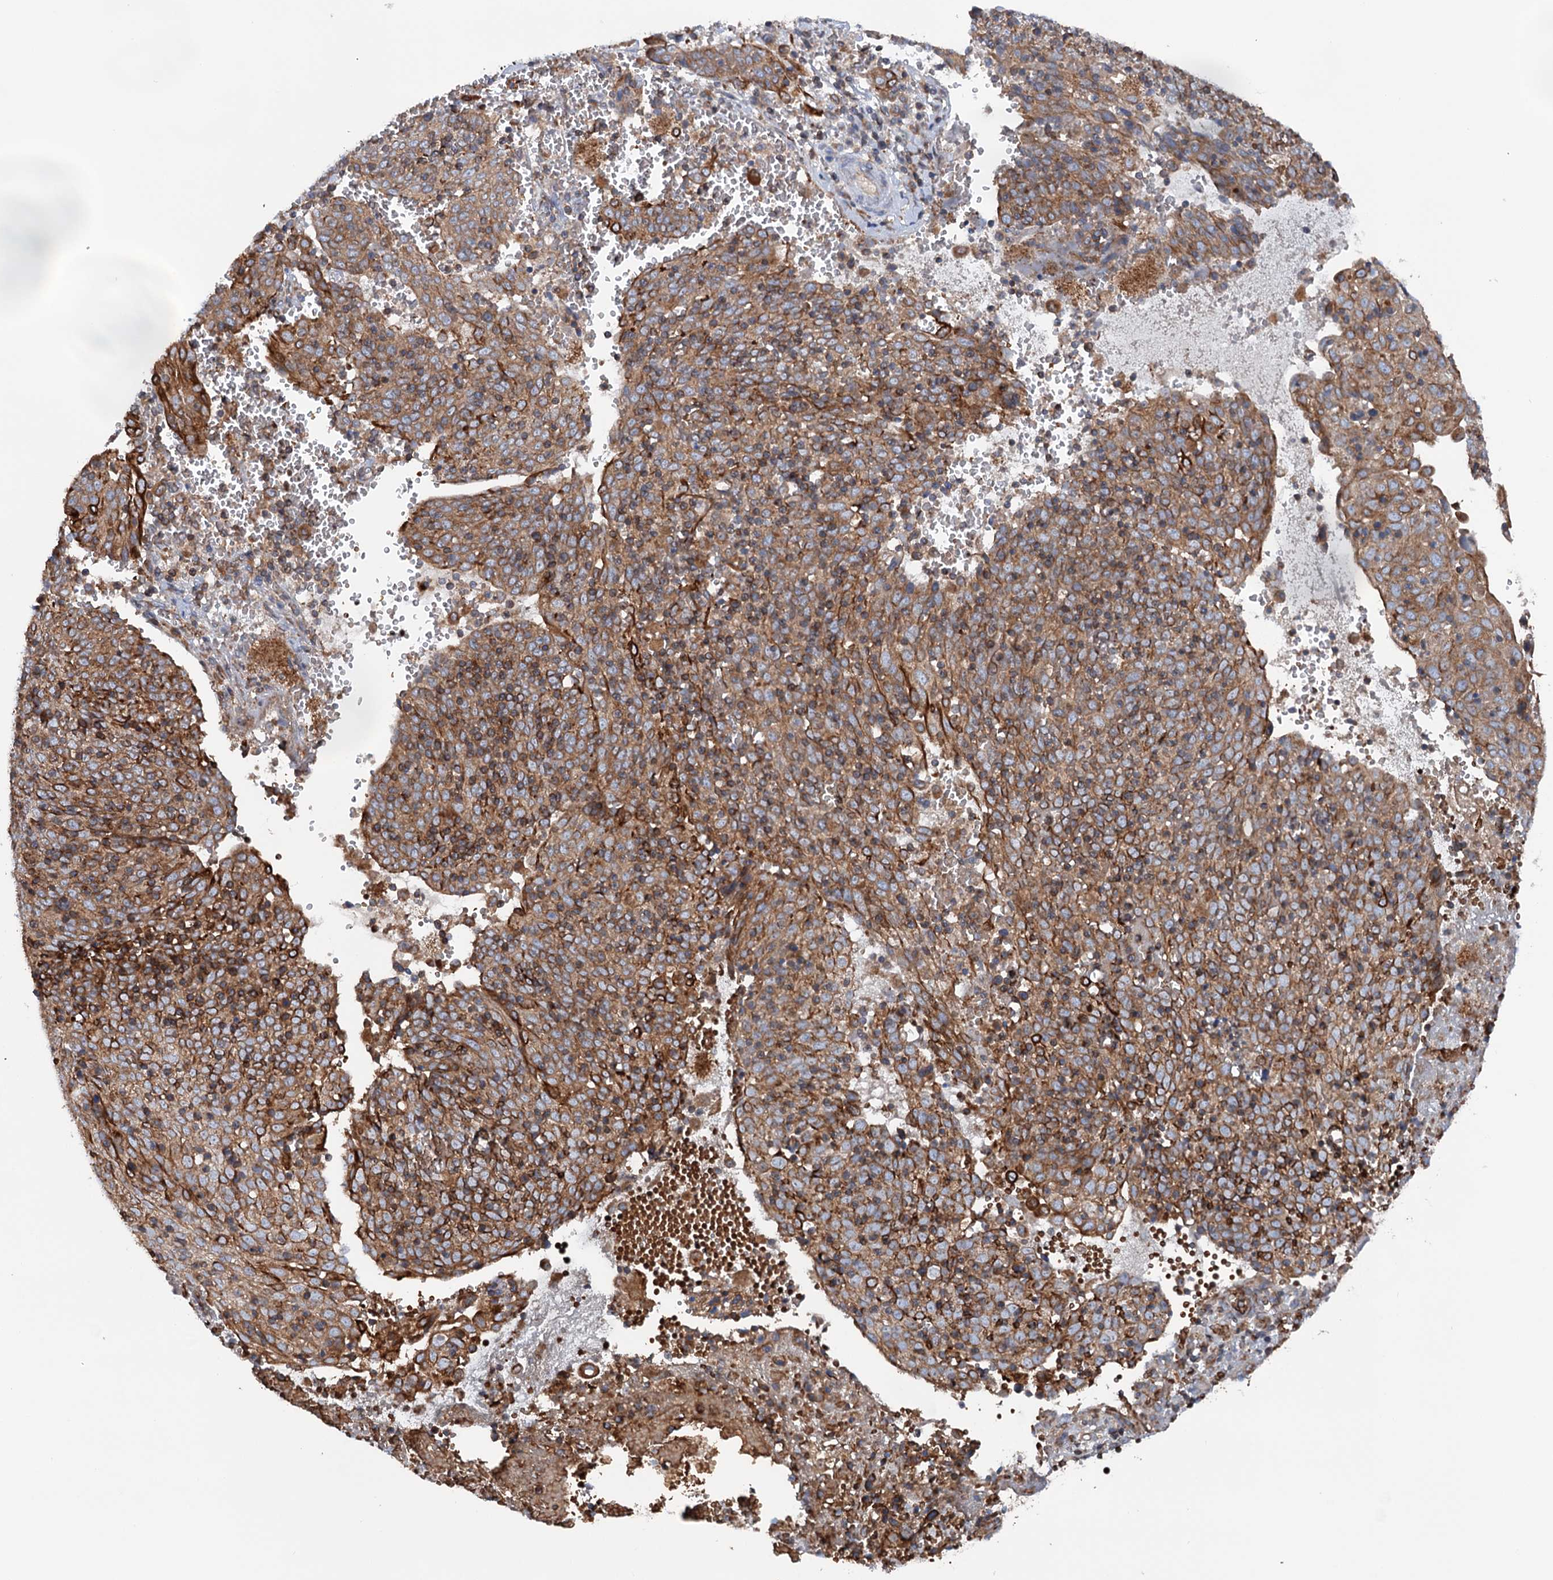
{"staining": {"intensity": "moderate", "quantity": ">75%", "location": "cytoplasmic/membranous"}, "tissue": "cervical cancer", "cell_type": "Tumor cells", "image_type": "cancer", "snomed": [{"axis": "morphology", "description": "Squamous cell carcinoma, NOS"}, {"axis": "topography", "description": "Cervix"}], "caption": "Human squamous cell carcinoma (cervical) stained for a protein (brown) reveals moderate cytoplasmic/membranous positive positivity in about >75% of tumor cells.", "gene": "EIPR1", "patient": {"sex": "female", "age": 67}}